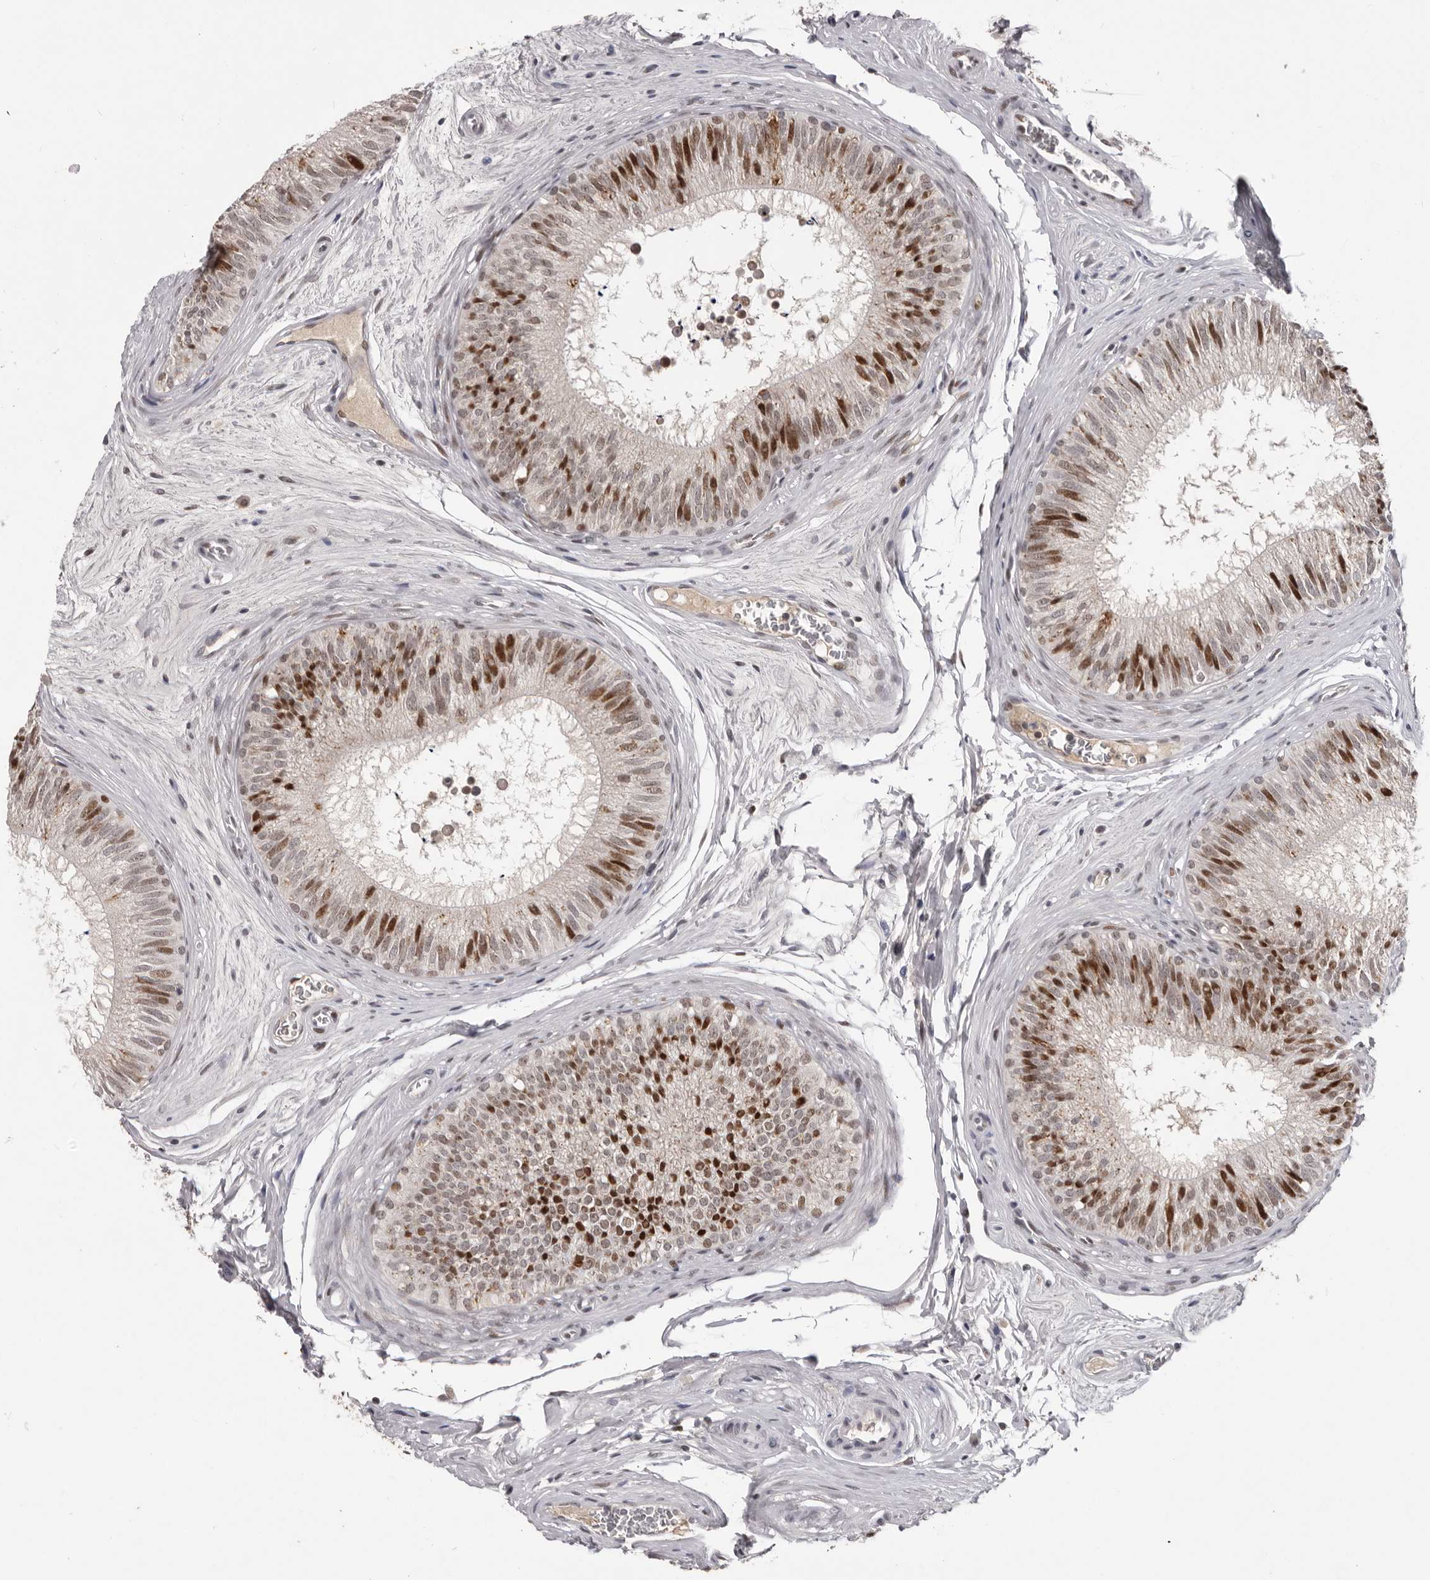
{"staining": {"intensity": "moderate", "quantity": "25%-75%", "location": "nuclear"}, "tissue": "epididymis", "cell_type": "Glandular cells", "image_type": "normal", "snomed": [{"axis": "morphology", "description": "Normal tissue, NOS"}, {"axis": "topography", "description": "Epididymis"}], "caption": "Benign epididymis was stained to show a protein in brown. There is medium levels of moderate nuclear staining in approximately 25%-75% of glandular cells. The protein of interest is stained brown, and the nuclei are stained in blue (DAB IHC with brightfield microscopy, high magnification).", "gene": "C17orf99", "patient": {"sex": "male", "age": 29}}